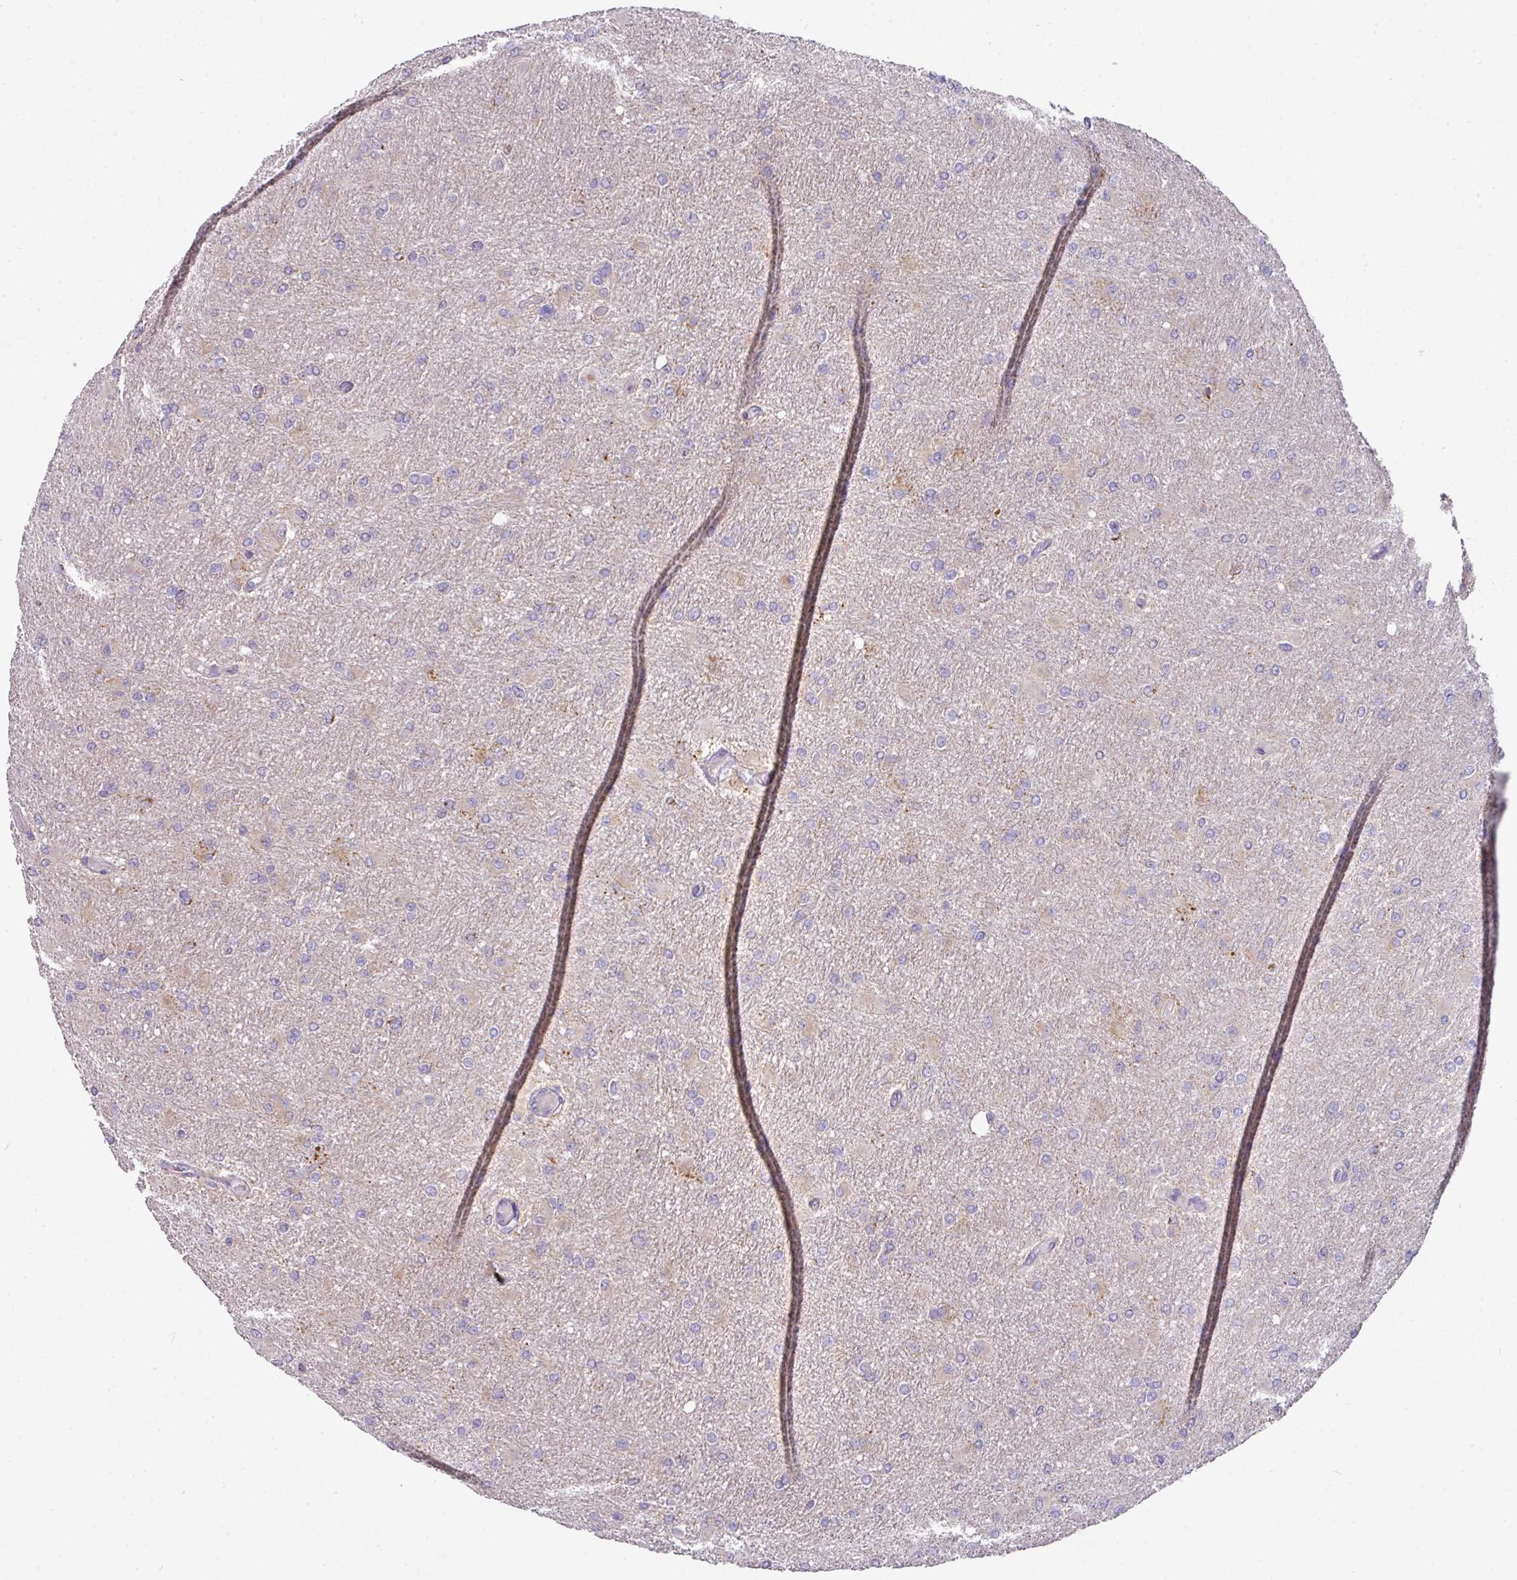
{"staining": {"intensity": "negative", "quantity": "none", "location": "none"}, "tissue": "glioma", "cell_type": "Tumor cells", "image_type": "cancer", "snomed": [{"axis": "morphology", "description": "Glioma, malignant, High grade"}, {"axis": "topography", "description": "Cerebral cortex"}], "caption": "Glioma was stained to show a protein in brown. There is no significant expression in tumor cells.", "gene": "TRAPPC1", "patient": {"sex": "female", "age": 36}}